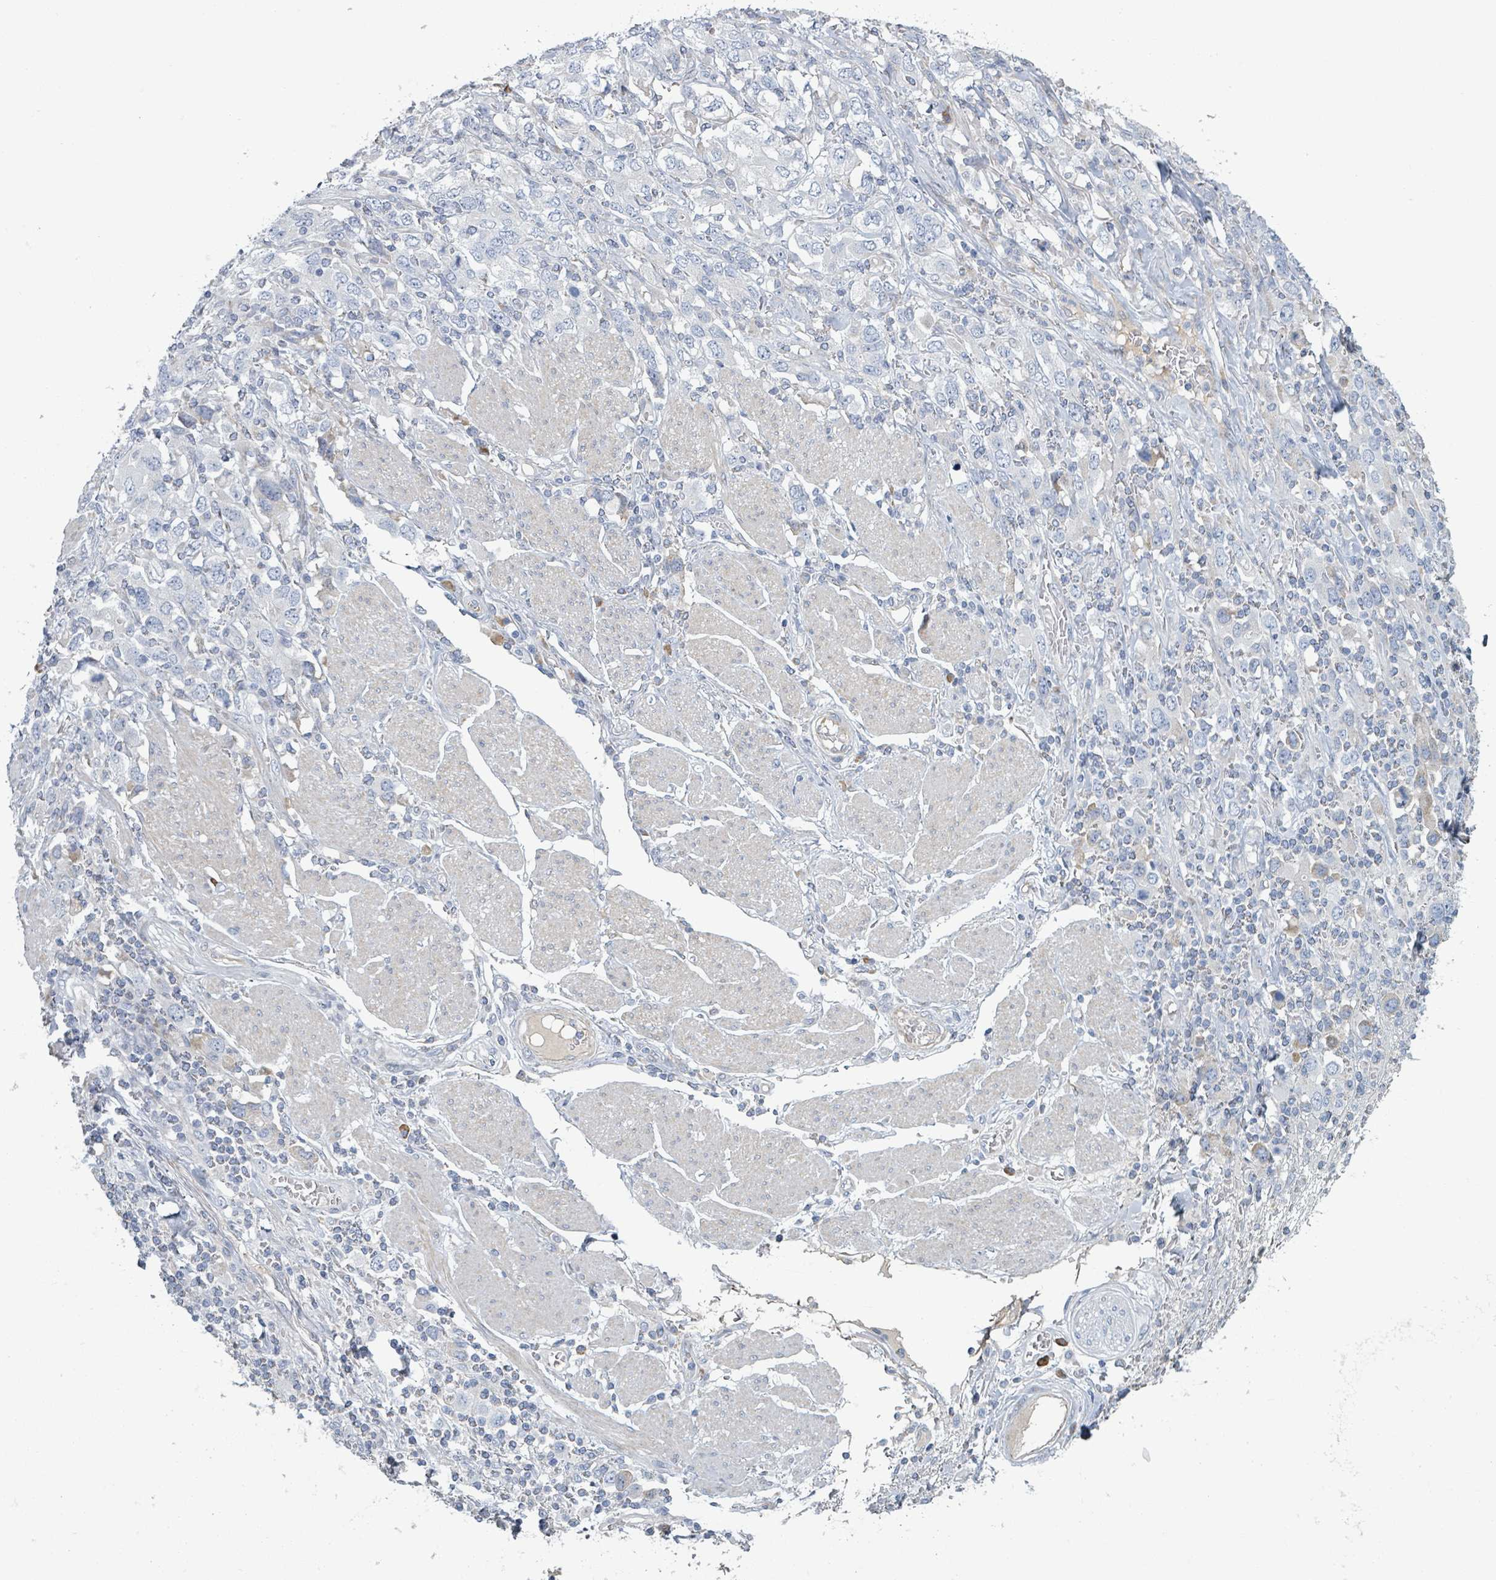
{"staining": {"intensity": "negative", "quantity": "none", "location": "none"}, "tissue": "stomach cancer", "cell_type": "Tumor cells", "image_type": "cancer", "snomed": [{"axis": "morphology", "description": "Adenocarcinoma, NOS"}, {"axis": "topography", "description": "Stomach, upper"}, {"axis": "topography", "description": "Stomach"}], "caption": "Tumor cells show no significant protein staining in stomach adenocarcinoma.", "gene": "RAB33B", "patient": {"sex": "male", "age": 62}}